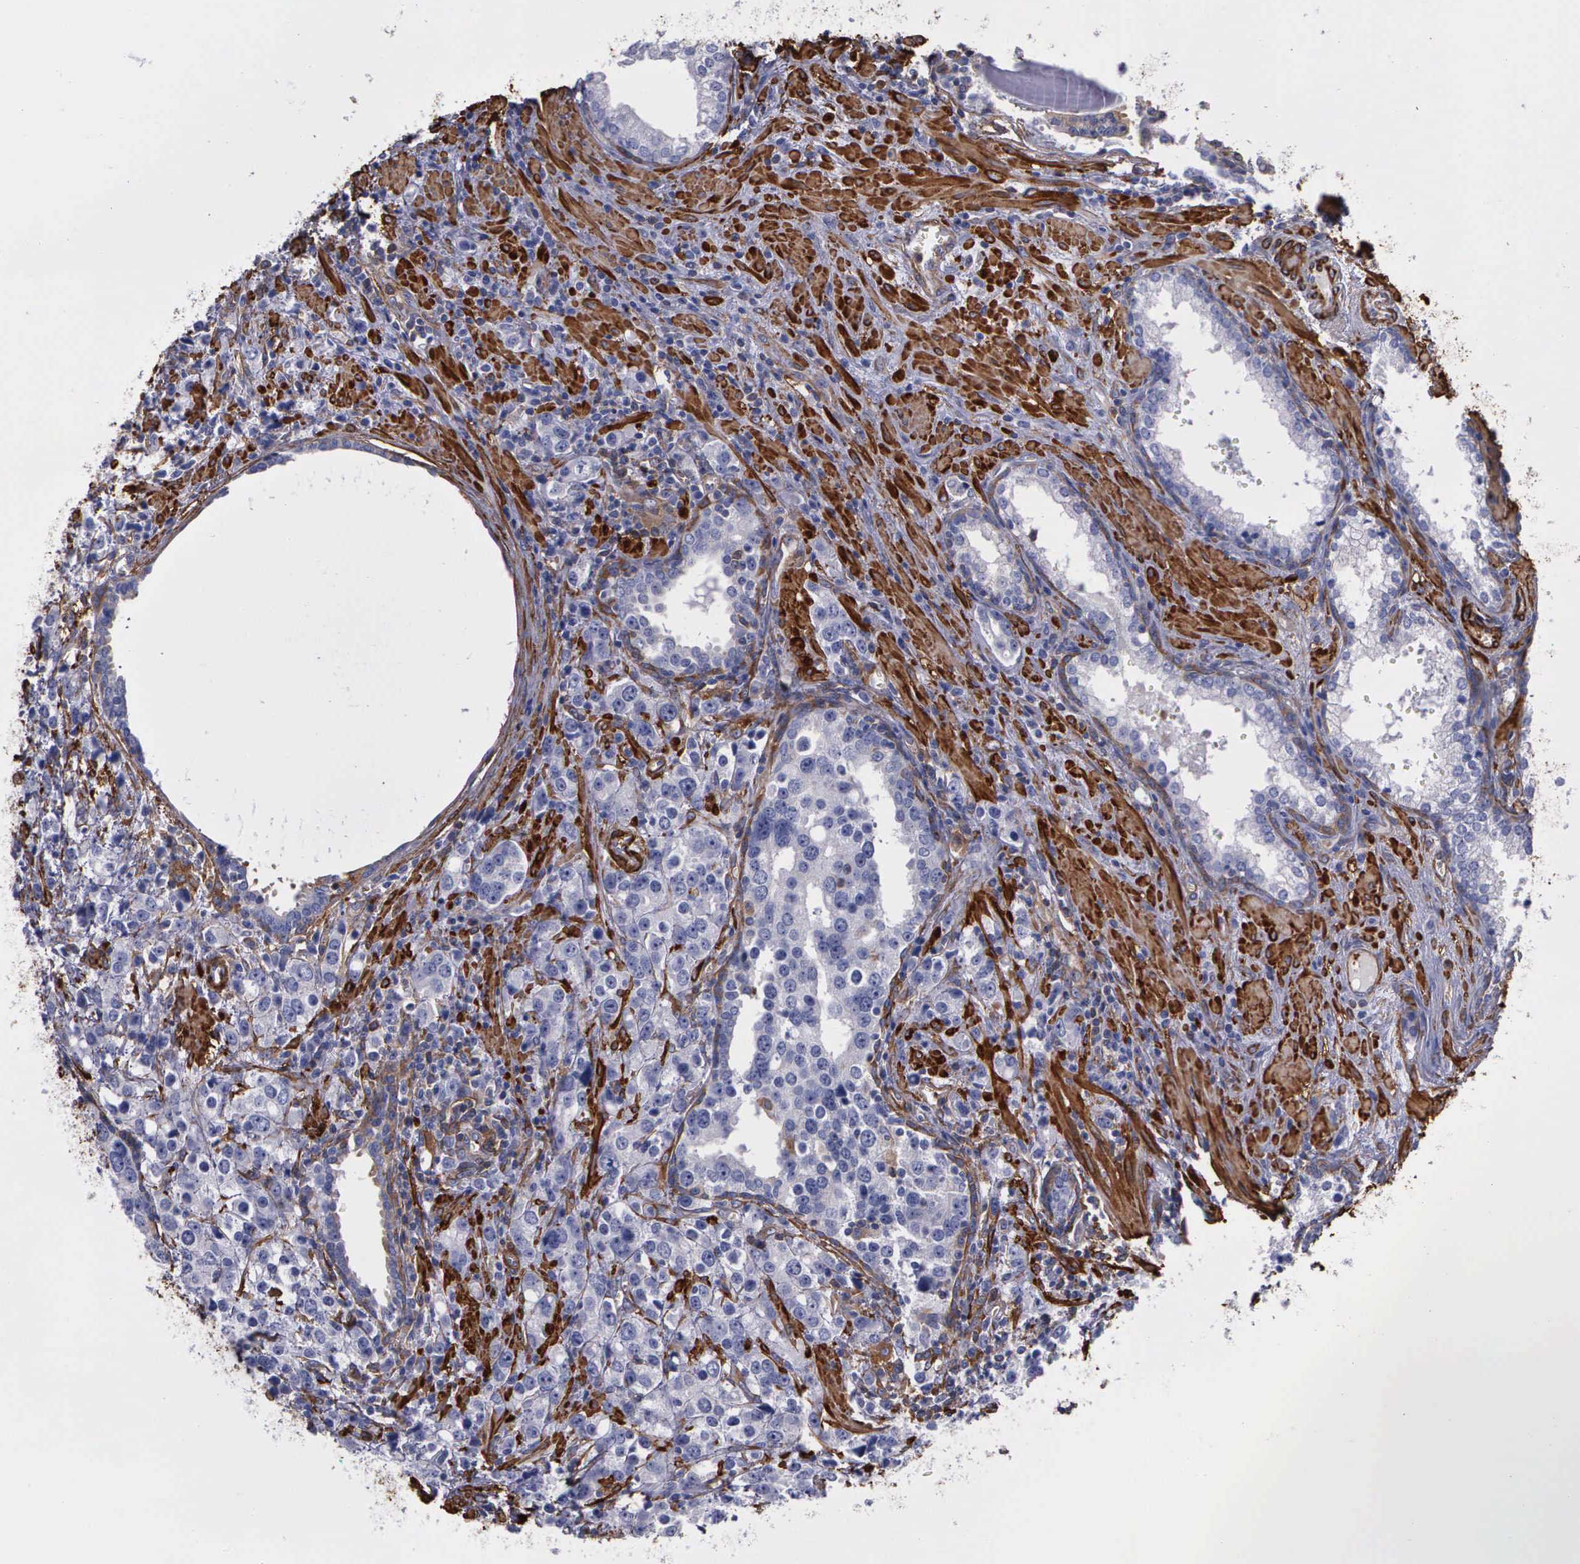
{"staining": {"intensity": "strong", "quantity": "<25%", "location": "cytoplasmic/membranous"}, "tissue": "prostate cancer", "cell_type": "Tumor cells", "image_type": "cancer", "snomed": [{"axis": "morphology", "description": "Adenocarcinoma, High grade"}, {"axis": "topography", "description": "Prostate"}], "caption": "Prostate cancer (adenocarcinoma (high-grade)) stained for a protein (brown) shows strong cytoplasmic/membranous positive staining in approximately <25% of tumor cells.", "gene": "FLNA", "patient": {"sex": "male", "age": 71}}